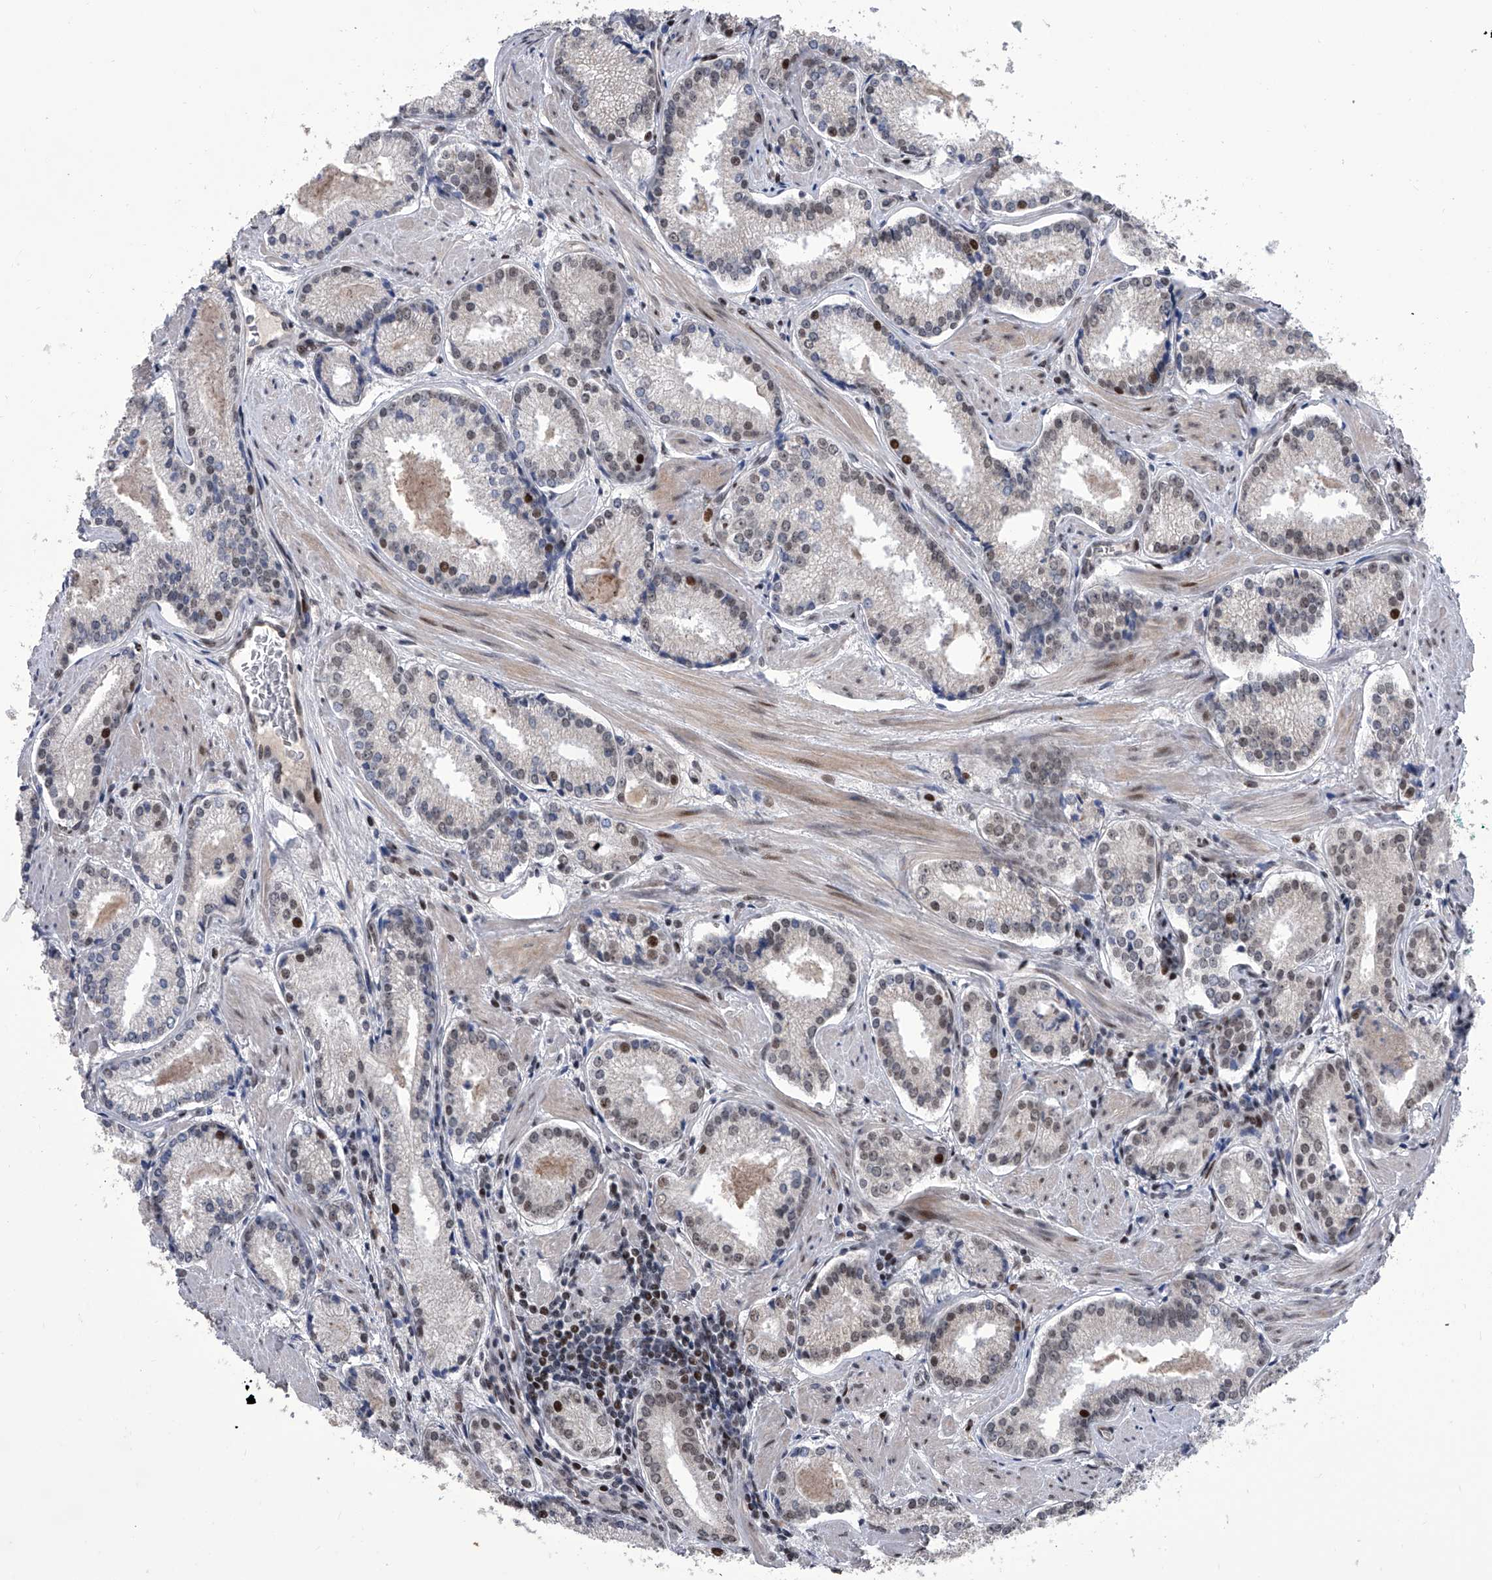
{"staining": {"intensity": "weak", "quantity": "<25%", "location": "nuclear"}, "tissue": "prostate cancer", "cell_type": "Tumor cells", "image_type": "cancer", "snomed": [{"axis": "morphology", "description": "Adenocarcinoma, Low grade"}, {"axis": "topography", "description": "Prostate"}], "caption": "IHC of prostate cancer (adenocarcinoma (low-grade)) exhibits no positivity in tumor cells. (DAB IHC, high magnification).", "gene": "ZNF426", "patient": {"sex": "male", "age": 54}}